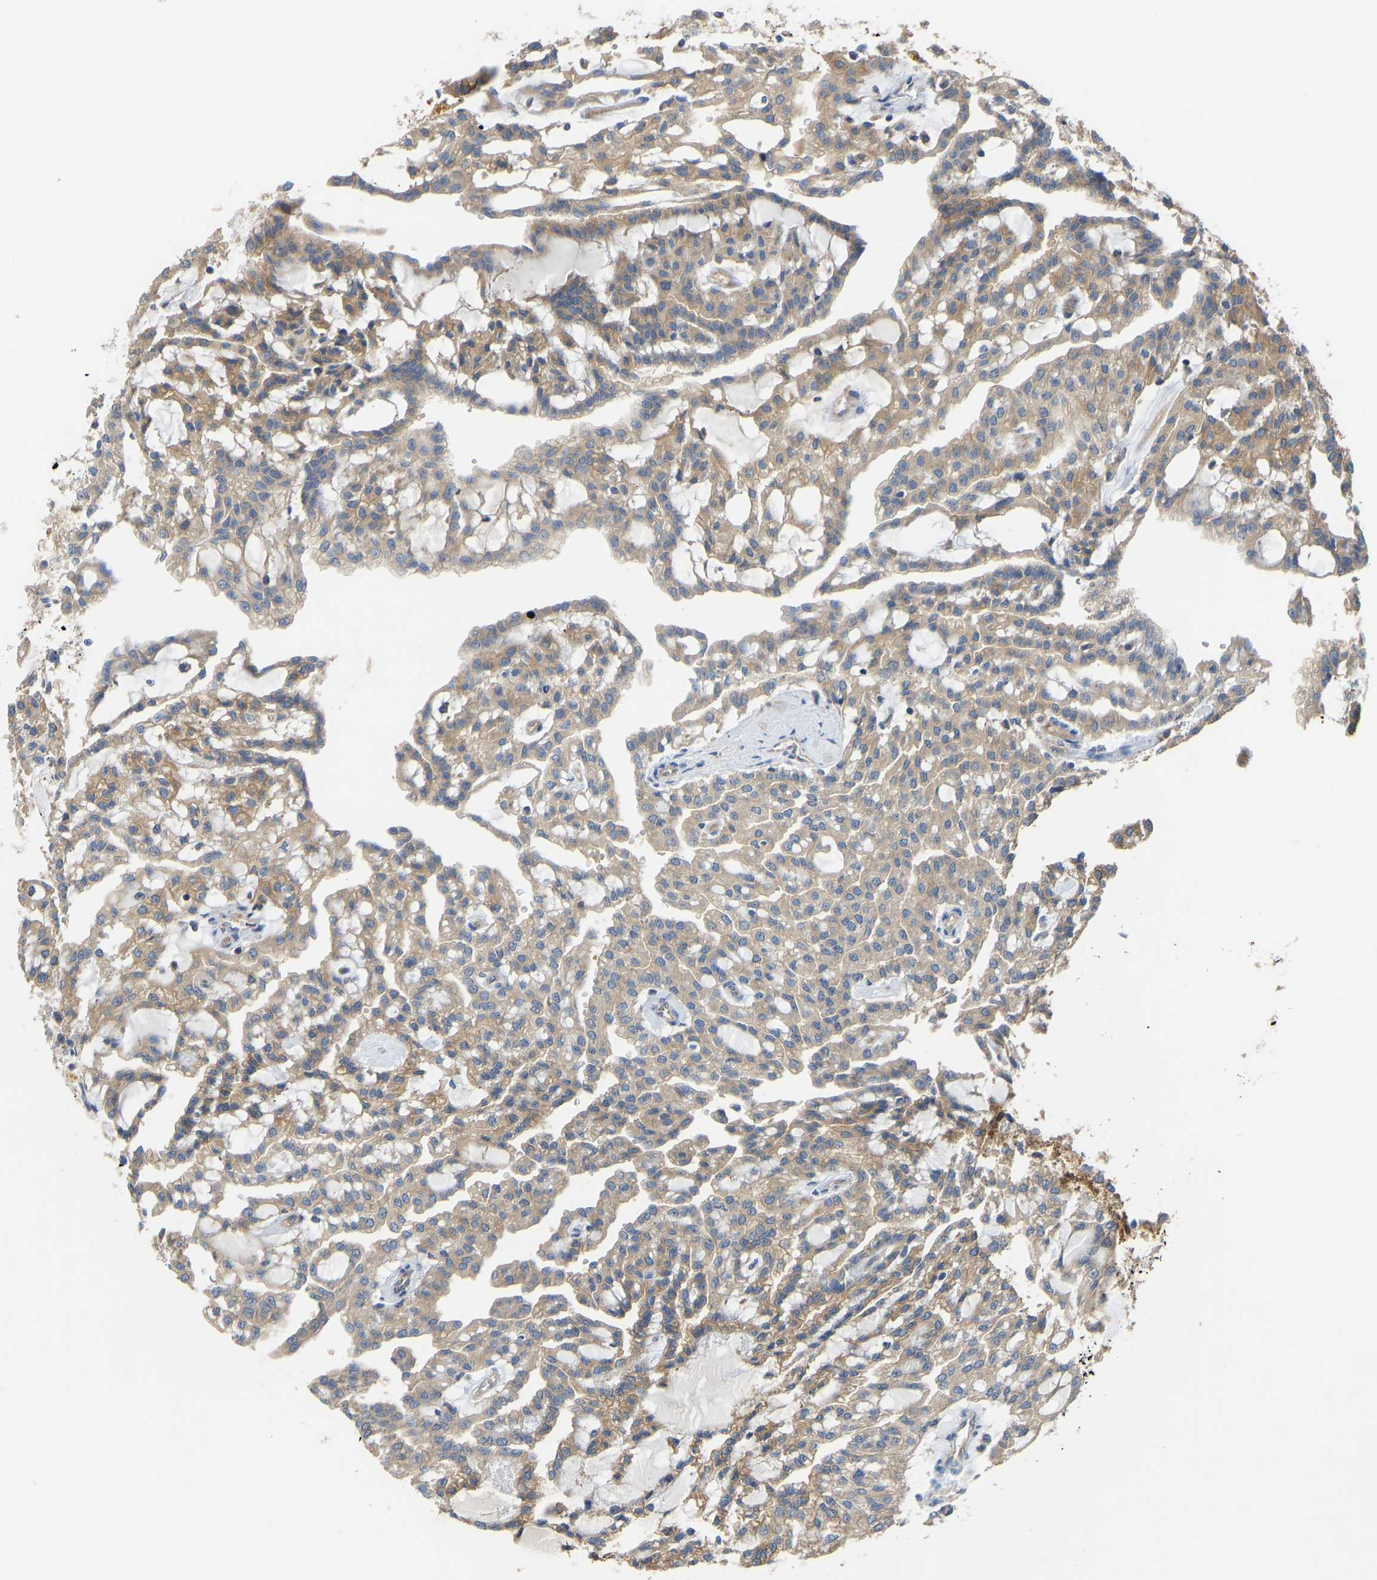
{"staining": {"intensity": "weak", "quantity": ">75%", "location": "cytoplasmic/membranous"}, "tissue": "renal cancer", "cell_type": "Tumor cells", "image_type": "cancer", "snomed": [{"axis": "morphology", "description": "Adenocarcinoma, NOS"}, {"axis": "topography", "description": "Kidney"}], "caption": "Approximately >75% of tumor cells in adenocarcinoma (renal) show weak cytoplasmic/membranous protein expression as visualized by brown immunohistochemical staining.", "gene": "PPP3CA", "patient": {"sex": "male", "age": 63}}